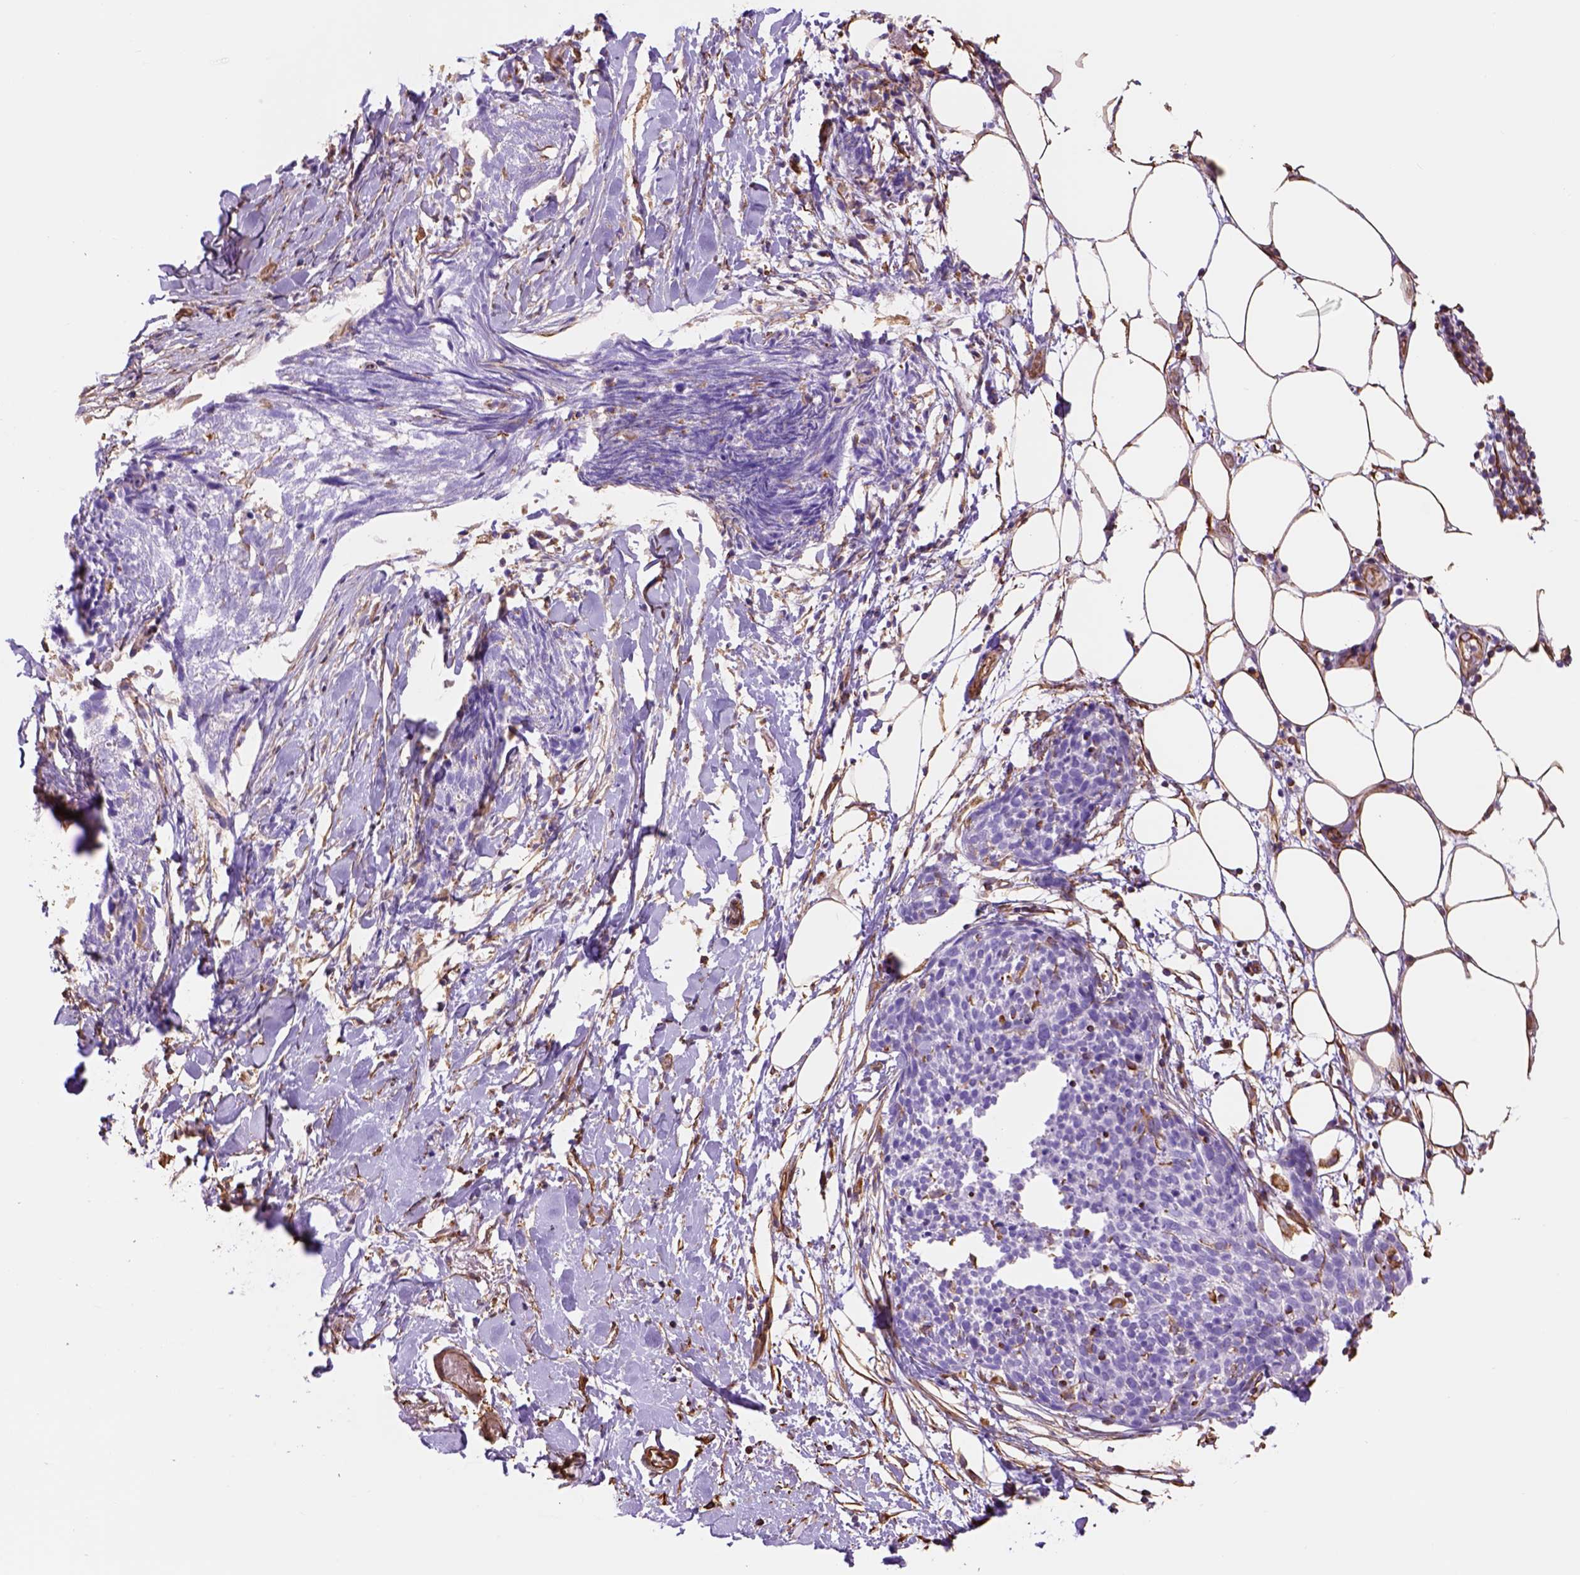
{"staining": {"intensity": "negative", "quantity": "none", "location": "none"}, "tissue": "skin cancer", "cell_type": "Tumor cells", "image_type": "cancer", "snomed": [{"axis": "morphology", "description": "Squamous cell carcinoma, NOS"}, {"axis": "topography", "description": "Skin"}, {"axis": "topography", "description": "Vulva"}], "caption": "High magnification brightfield microscopy of skin squamous cell carcinoma stained with DAB (3,3'-diaminobenzidine) (brown) and counterstained with hematoxylin (blue): tumor cells show no significant positivity.", "gene": "ZZZ3", "patient": {"sex": "female", "age": 75}}